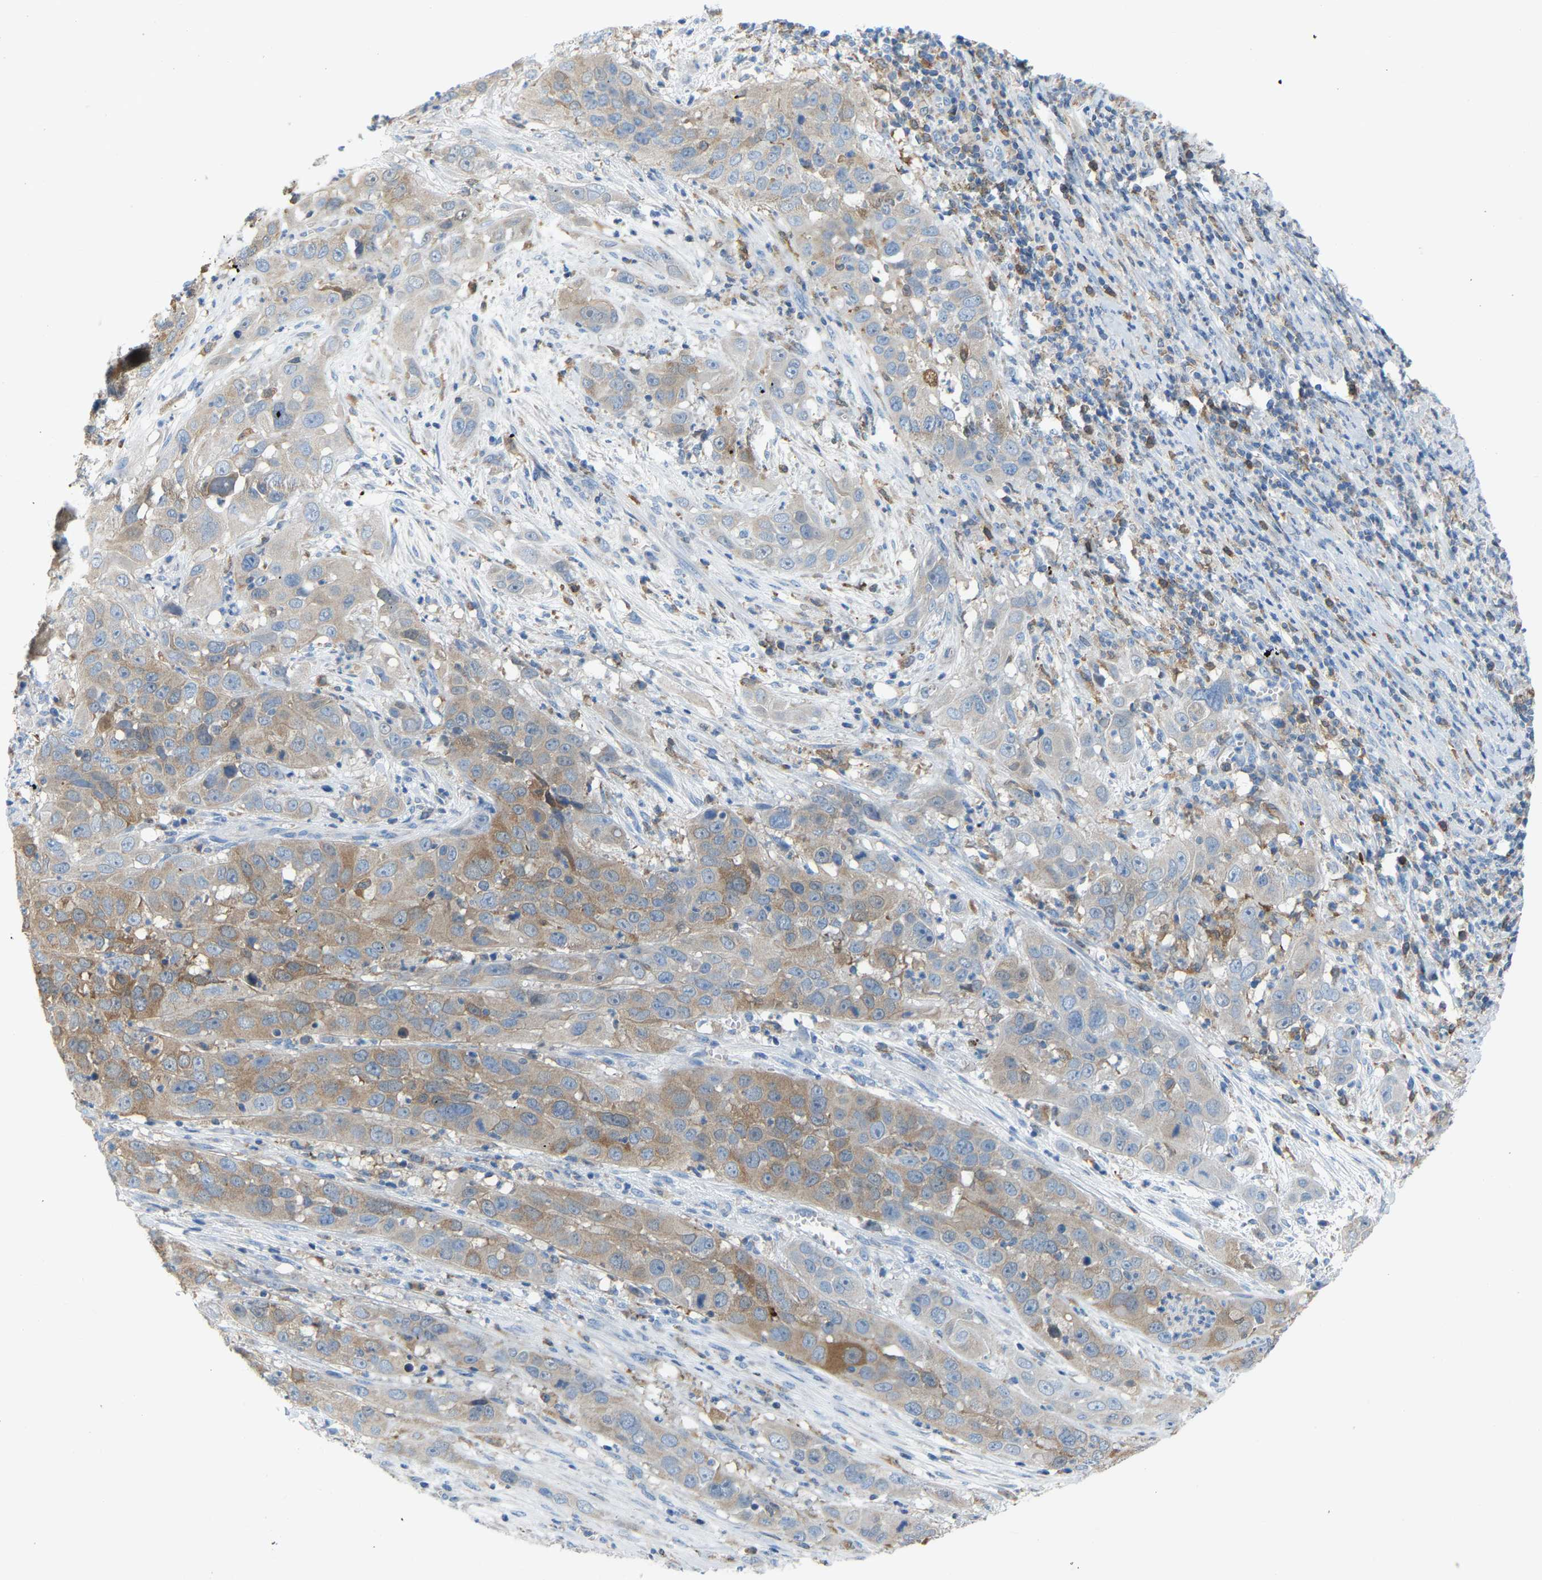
{"staining": {"intensity": "weak", "quantity": "25%-75%", "location": "cytoplasmic/membranous"}, "tissue": "cervical cancer", "cell_type": "Tumor cells", "image_type": "cancer", "snomed": [{"axis": "morphology", "description": "Squamous cell carcinoma, NOS"}, {"axis": "topography", "description": "Cervix"}], "caption": "This histopathology image shows IHC staining of squamous cell carcinoma (cervical), with low weak cytoplasmic/membranous staining in about 25%-75% of tumor cells.", "gene": "CROT", "patient": {"sex": "female", "age": 32}}